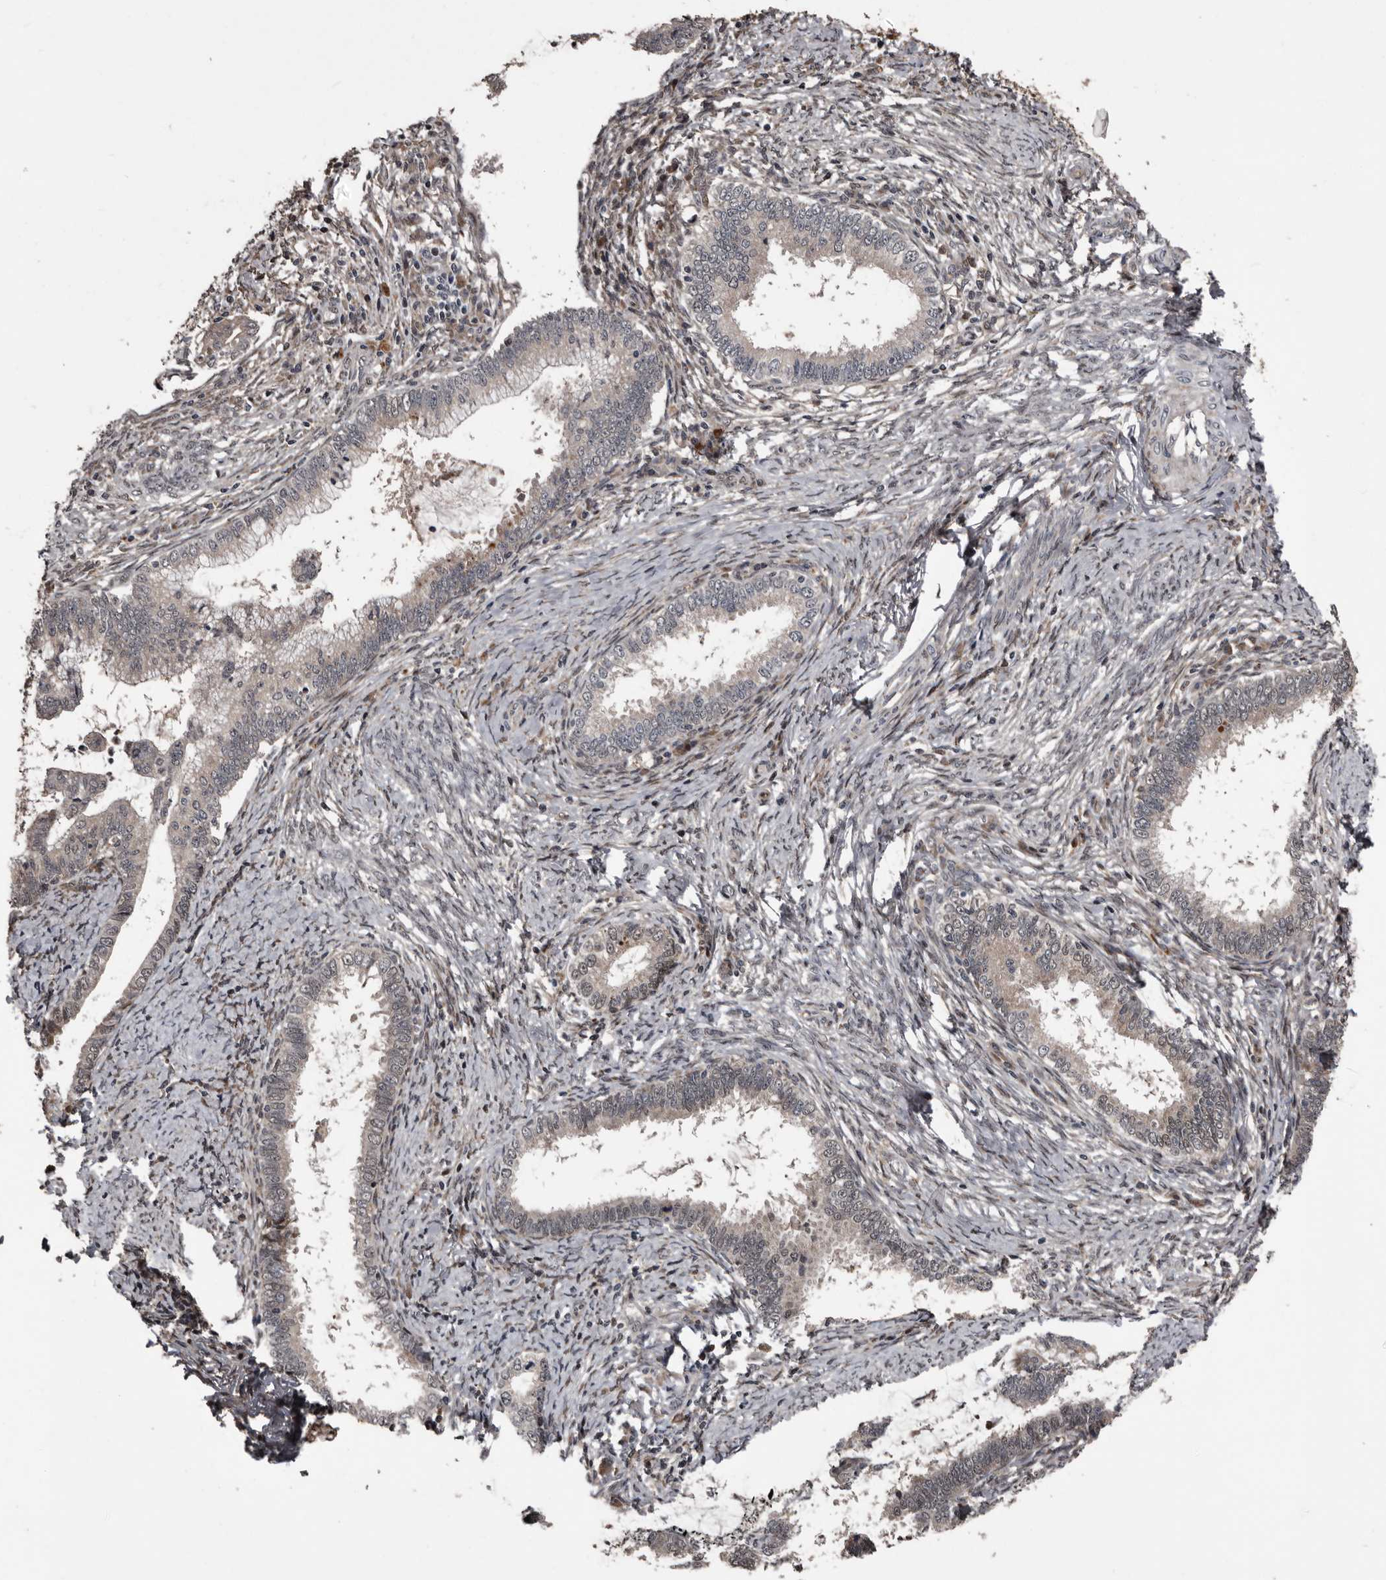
{"staining": {"intensity": "negative", "quantity": "none", "location": "none"}, "tissue": "cervical cancer", "cell_type": "Tumor cells", "image_type": "cancer", "snomed": [{"axis": "morphology", "description": "Adenocarcinoma, NOS"}, {"axis": "topography", "description": "Cervix"}], "caption": "High magnification brightfield microscopy of cervical cancer stained with DAB (3,3'-diaminobenzidine) (brown) and counterstained with hematoxylin (blue): tumor cells show no significant staining.", "gene": "SERTAD4", "patient": {"sex": "female", "age": 36}}